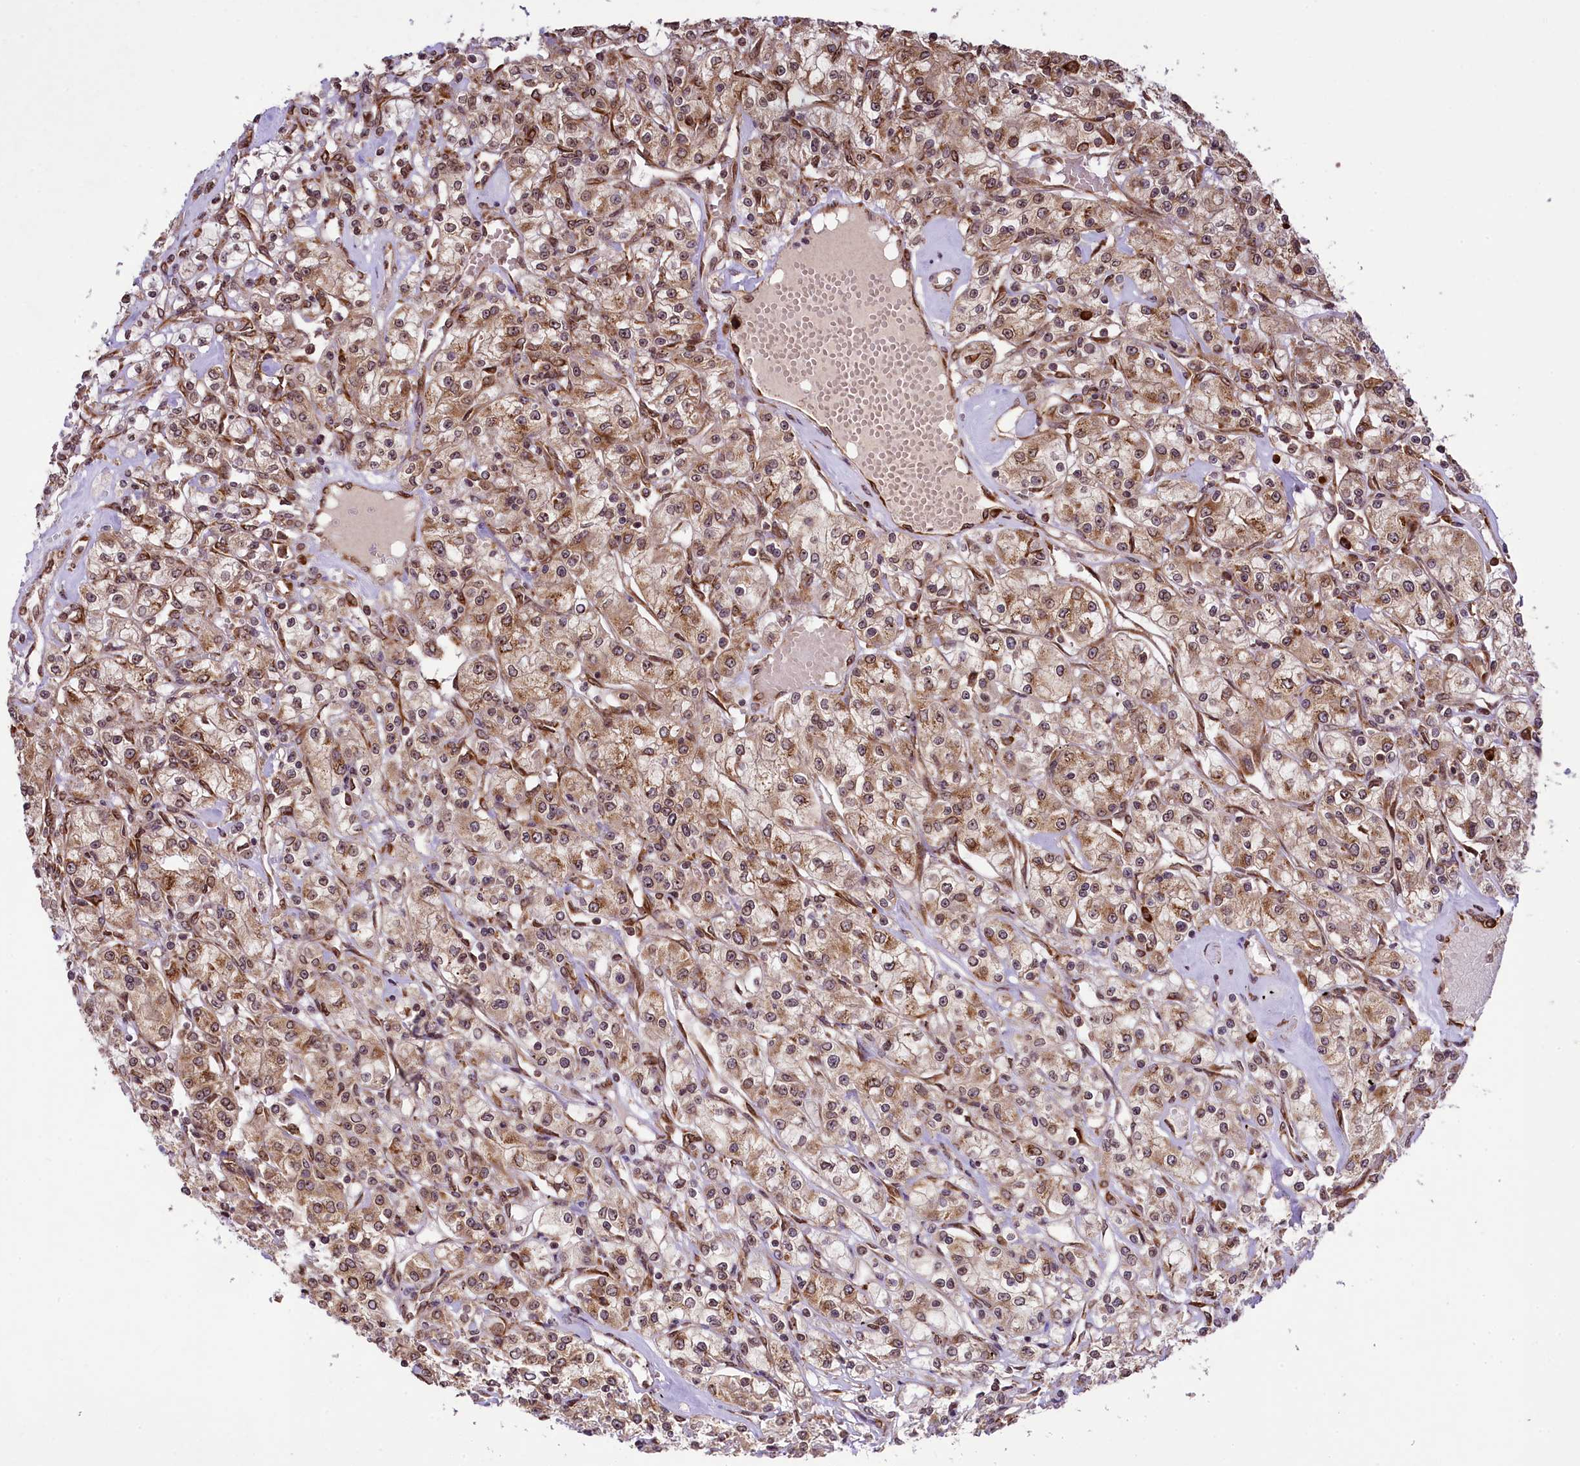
{"staining": {"intensity": "weak", "quantity": ">75%", "location": "cytoplasmic/membranous"}, "tissue": "renal cancer", "cell_type": "Tumor cells", "image_type": "cancer", "snomed": [{"axis": "morphology", "description": "Adenocarcinoma, NOS"}, {"axis": "topography", "description": "Kidney"}], "caption": "The photomicrograph demonstrates a brown stain indicating the presence of a protein in the cytoplasmic/membranous of tumor cells in renal cancer (adenocarcinoma). The staining was performed using DAB to visualize the protein expression in brown, while the nuclei were stained in blue with hematoxylin (Magnification: 20x).", "gene": "LARP4", "patient": {"sex": "female", "age": 59}}